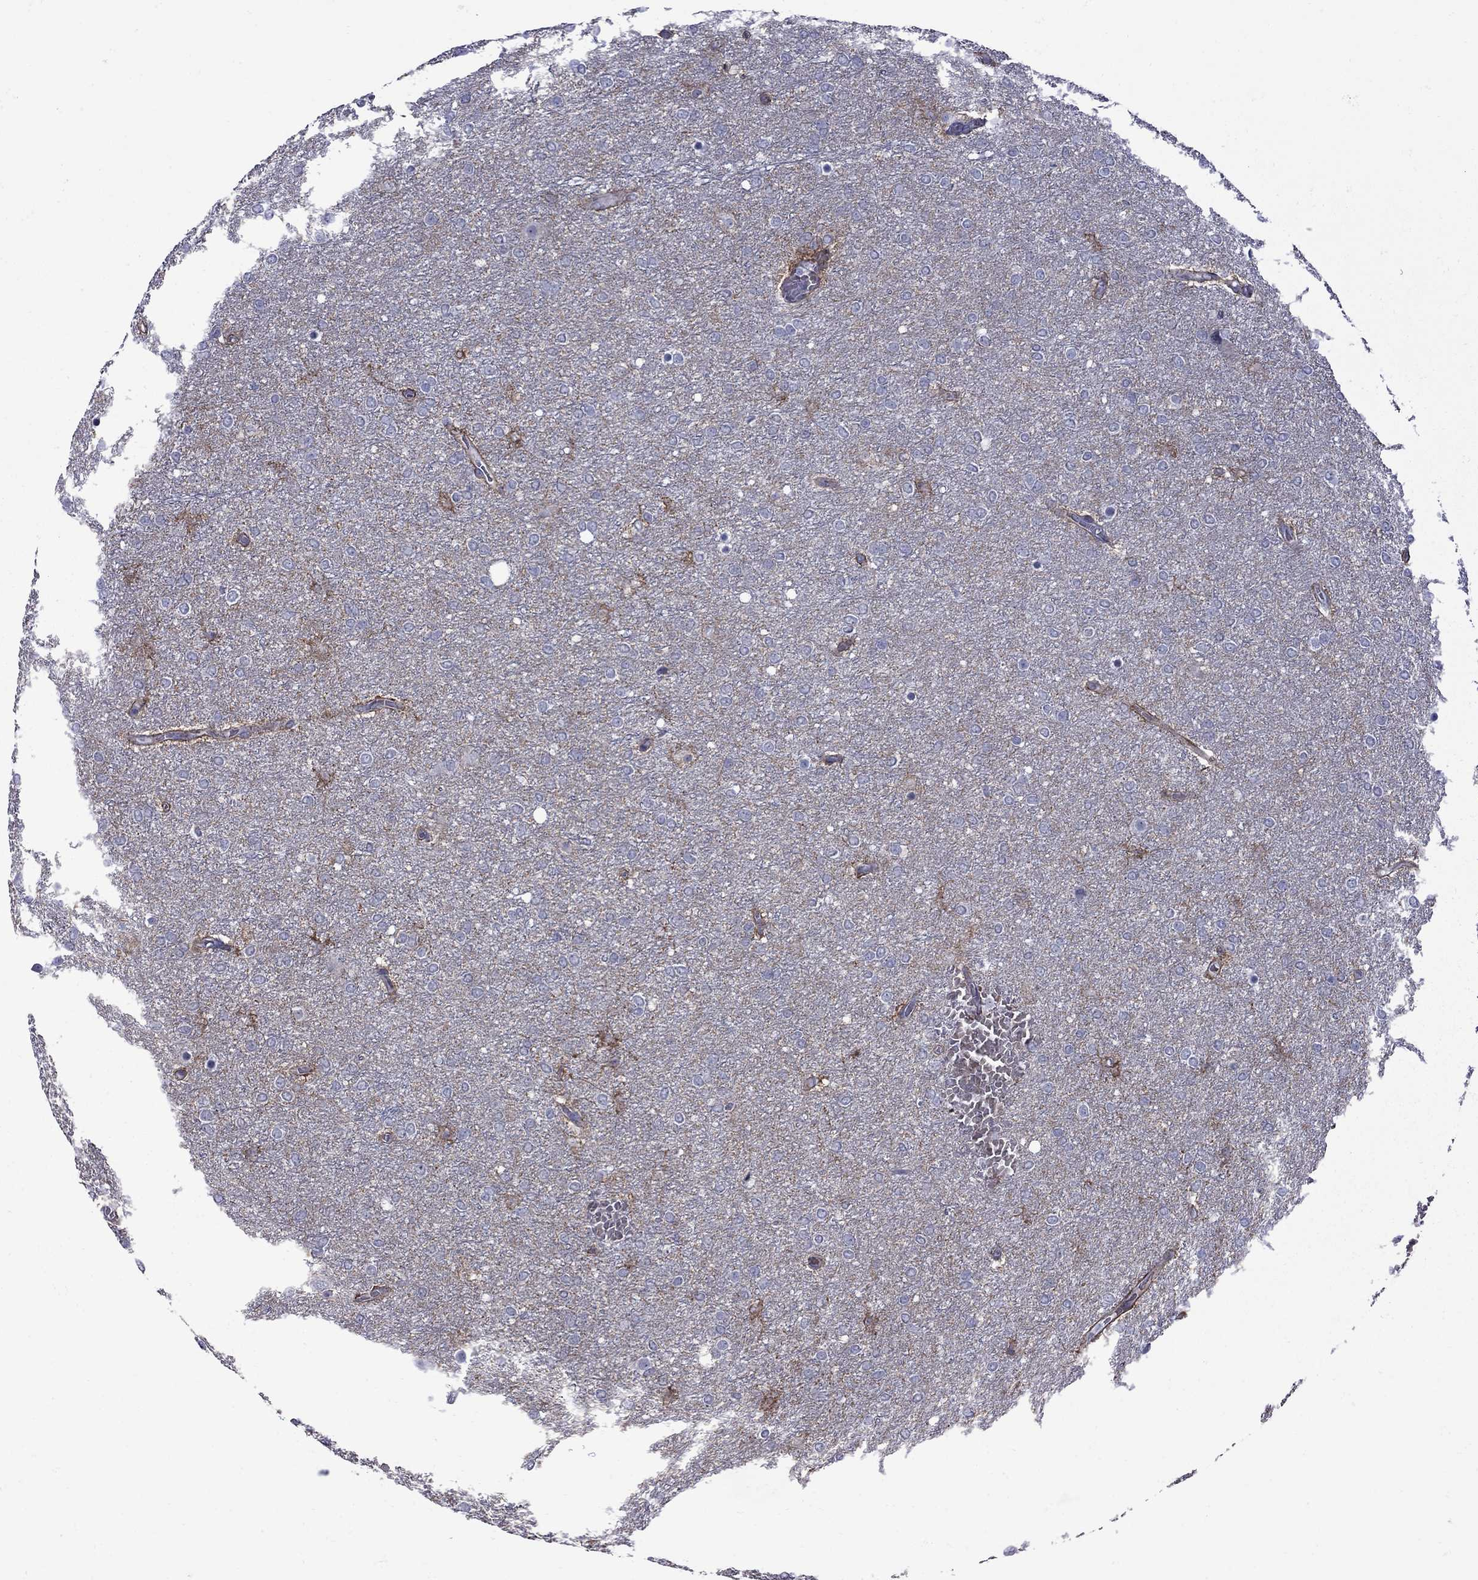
{"staining": {"intensity": "negative", "quantity": "none", "location": "none"}, "tissue": "glioma", "cell_type": "Tumor cells", "image_type": "cancer", "snomed": [{"axis": "morphology", "description": "Glioma, malignant, High grade"}, {"axis": "topography", "description": "Brain"}], "caption": "There is no significant positivity in tumor cells of glioma.", "gene": "NRARP", "patient": {"sex": "female", "age": 61}}